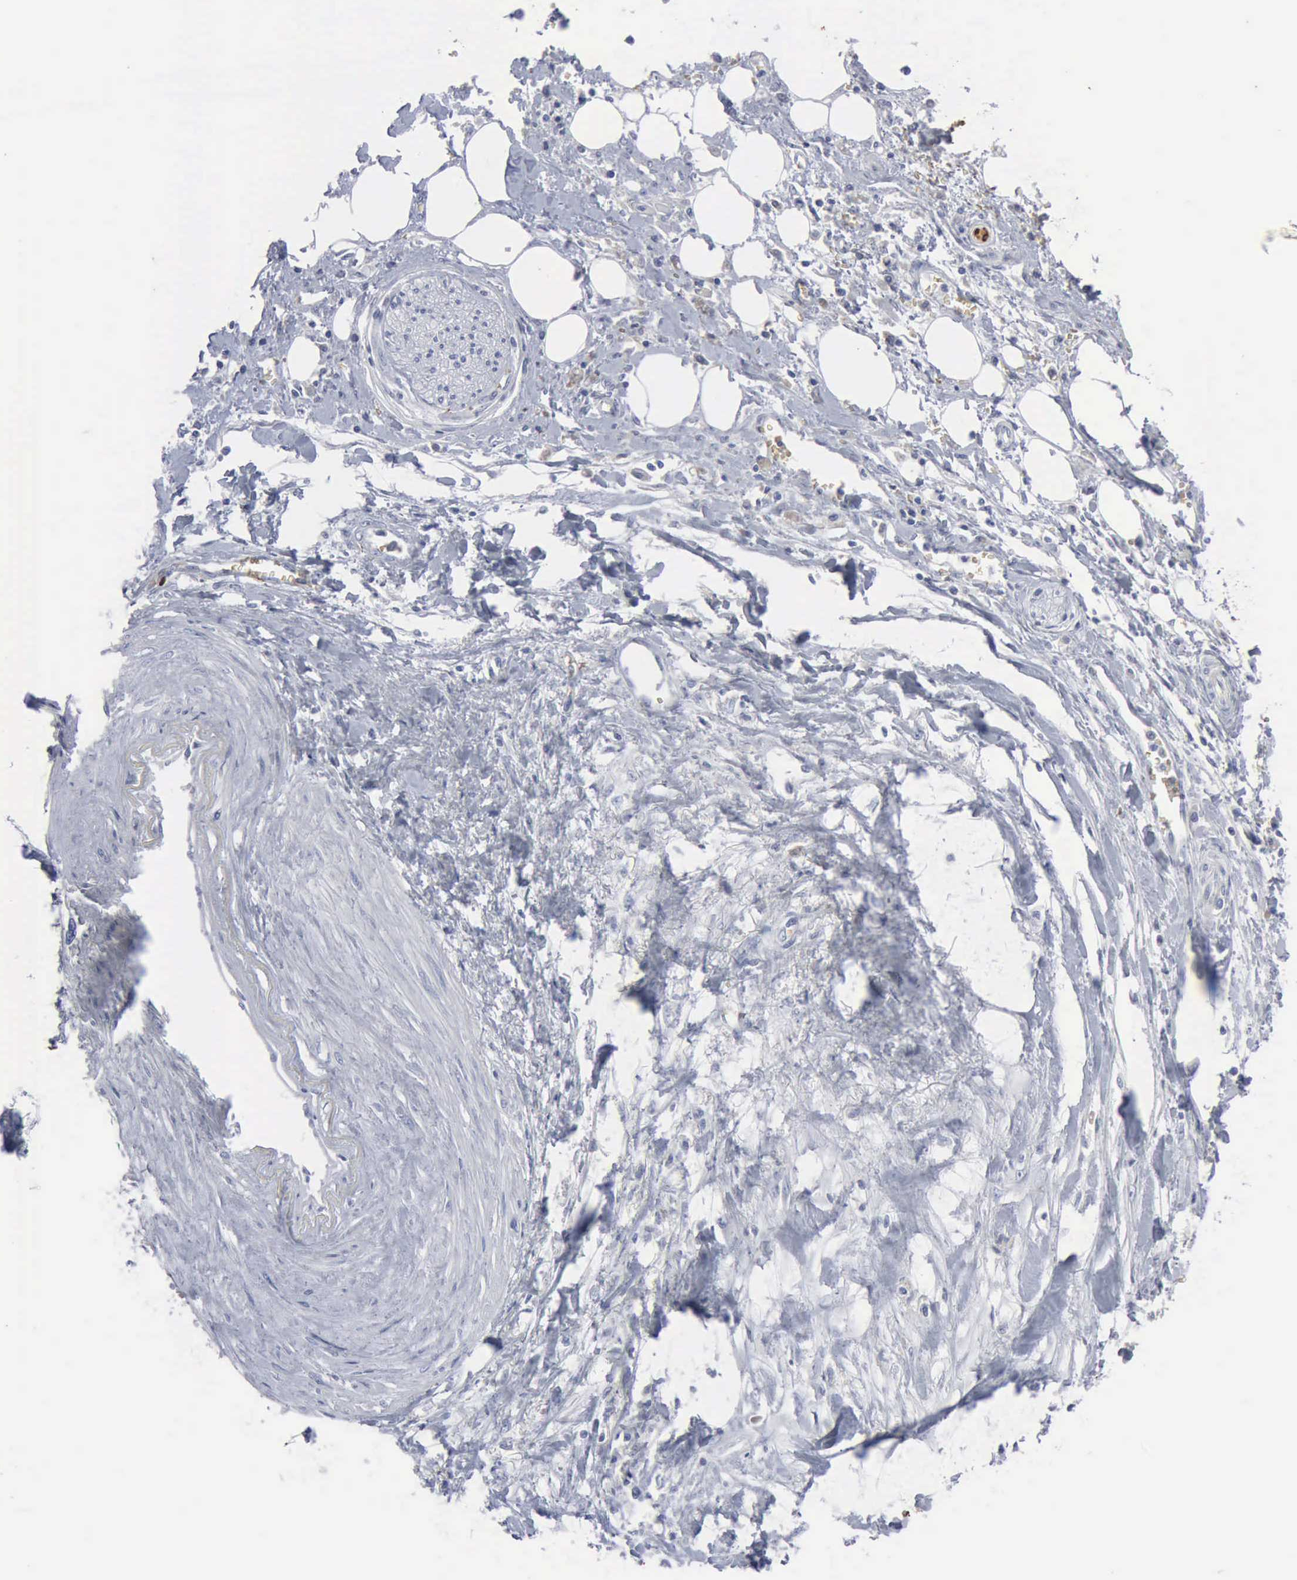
{"staining": {"intensity": "weak", "quantity": "25%-75%", "location": "cytoplasmic/membranous"}, "tissue": "pancreatic cancer", "cell_type": "Tumor cells", "image_type": "cancer", "snomed": [{"axis": "morphology", "description": "Adenocarcinoma, NOS"}, {"axis": "topography", "description": "Pancreas"}], "caption": "An image of human adenocarcinoma (pancreatic) stained for a protein reveals weak cytoplasmic/membranous brown staining in tumor cells.", "gene": "TGFB1", "patient": {"sex": "female", "age": 70}}